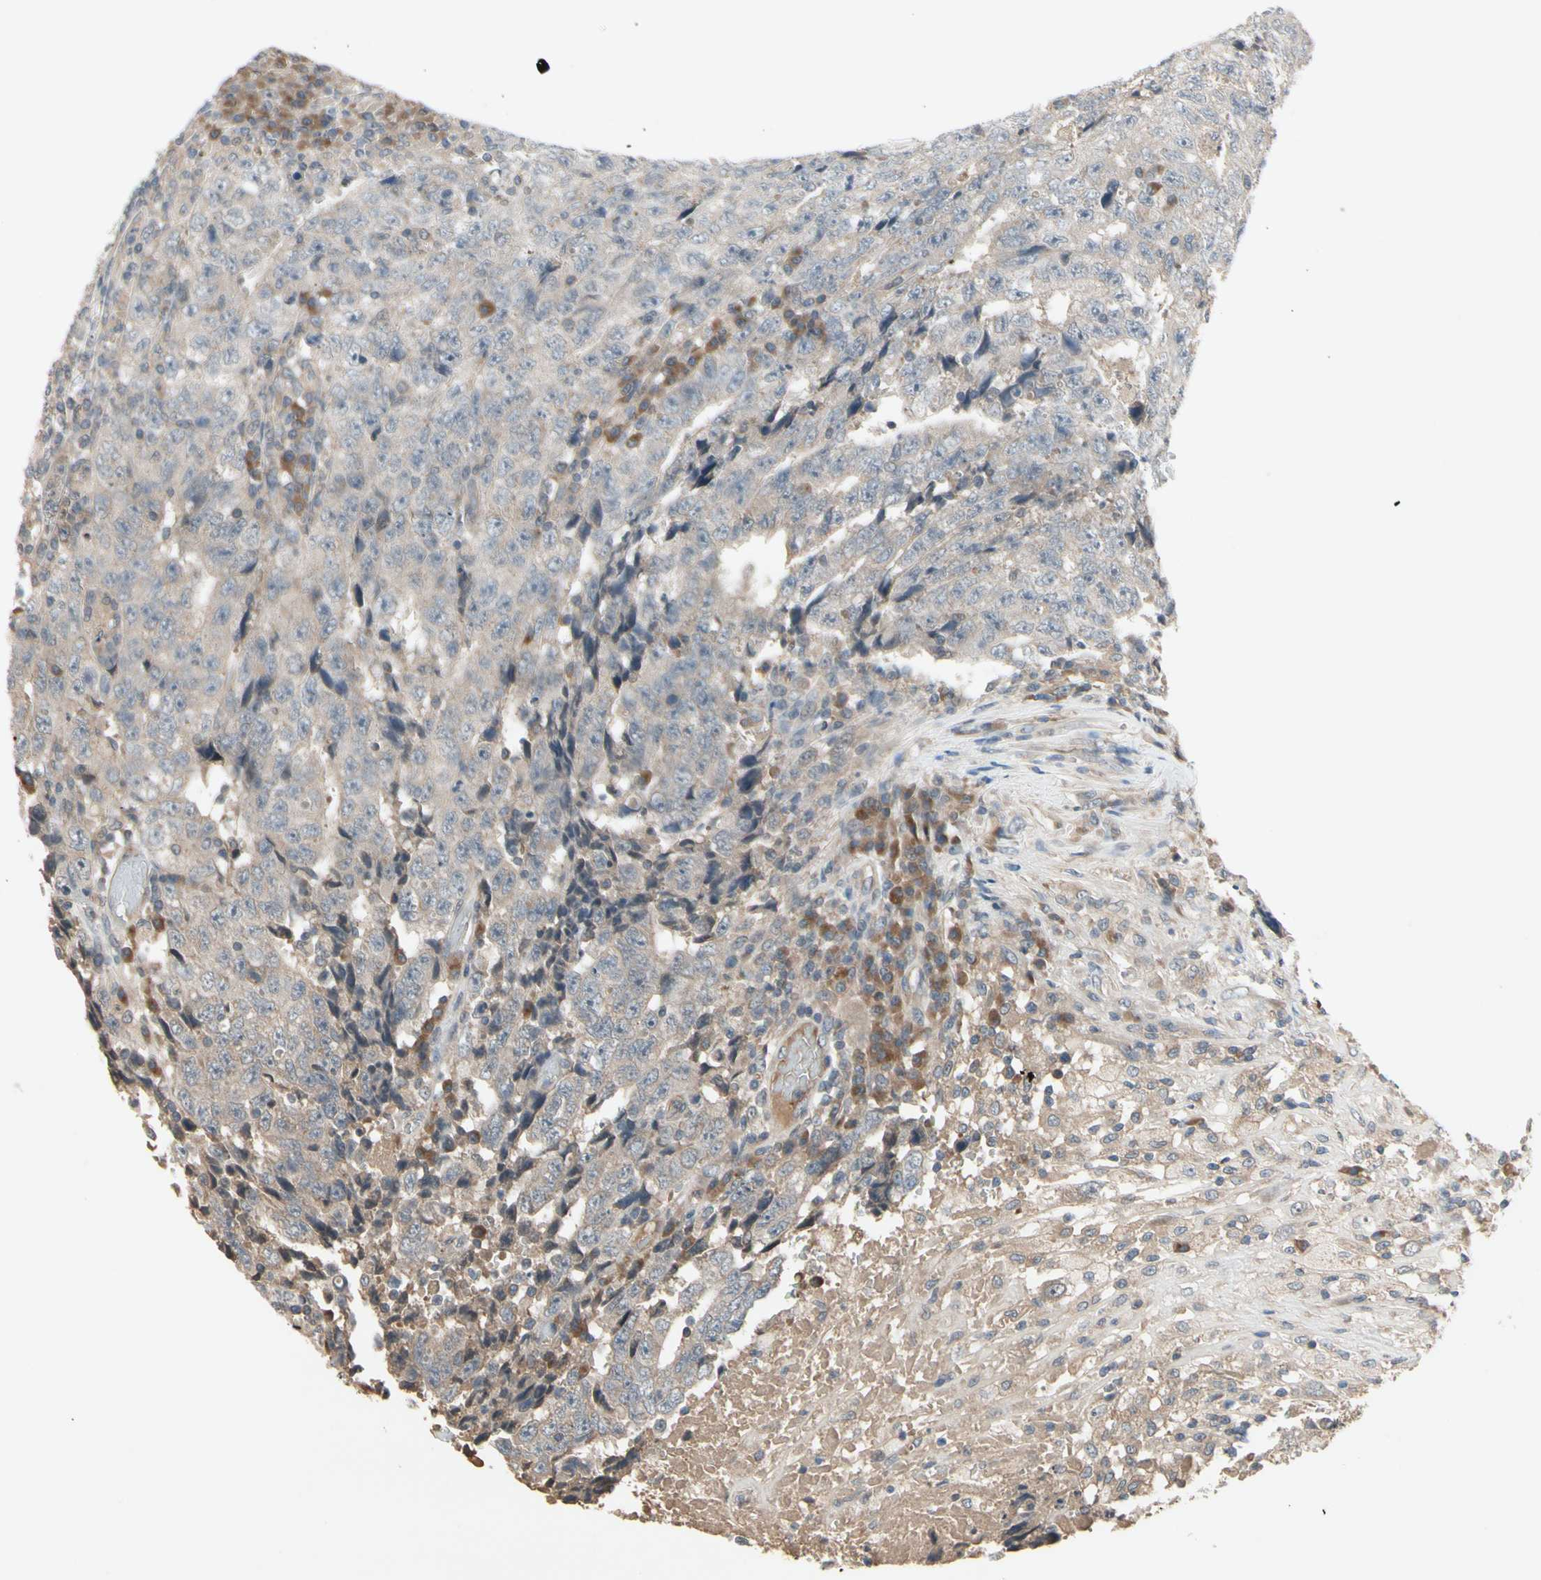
{"staining": {"intensity": "weak", "quantity": ">75%", "location": "cytoplasmic/membranous"}, "tissue": "testis cancer", "cell_type": "Tumor cells", "image_type": "cancer", "snomed": [{"axis": "morphology", "description": "Necrosis, NOS"}, {"axis": "morphology", "description": "Carcinoma, Embryonal, NOS"}, {"axis": "topography", "description": "Testis"}], "caption": "The image shows staining of testis embryonal carcinoma, revealing weak cytoplasmic/membranous protein expression (brown color) within tumor cells. The protein of interest is shown in brown color, while the nuclei are stained blue.", "gene": "NSF", "patient": {"sex": "male", "age": 19}}